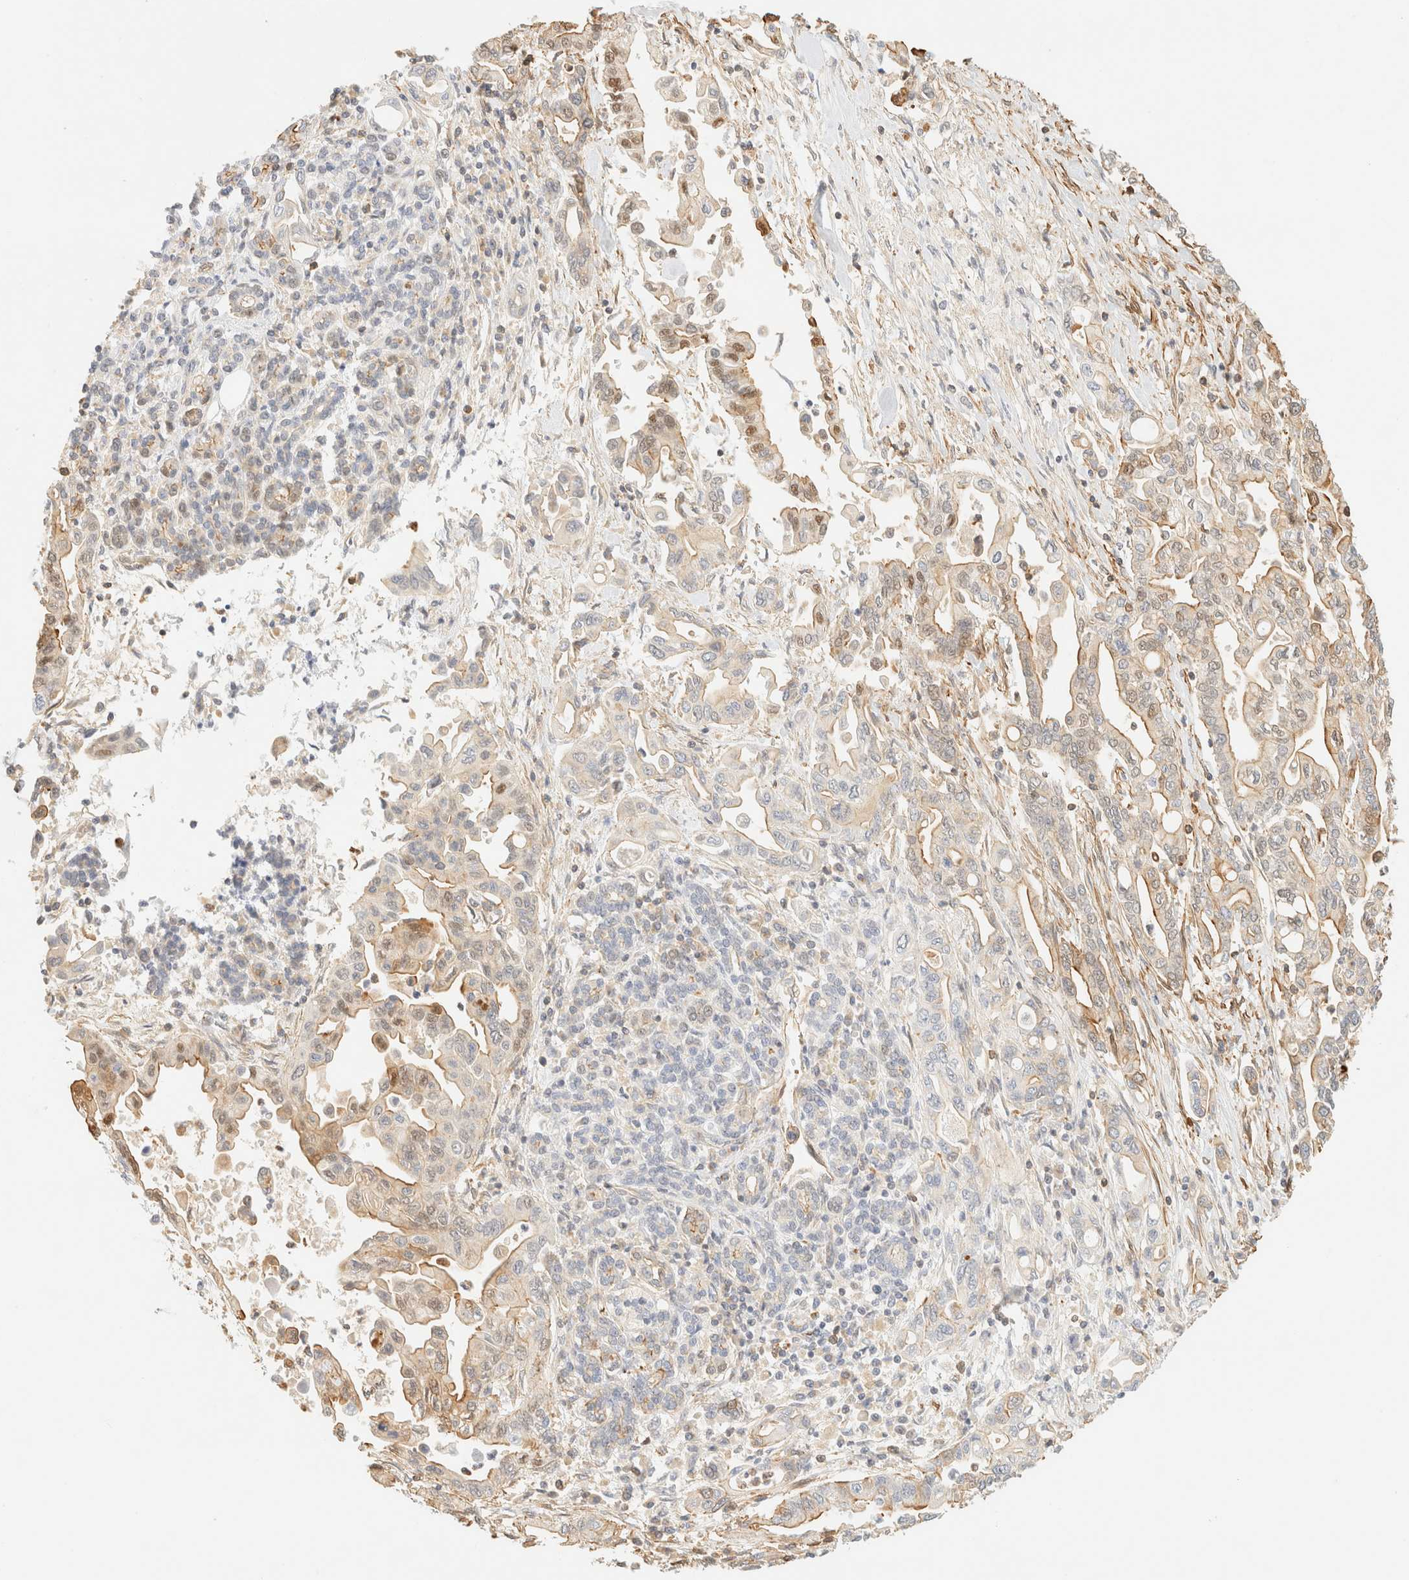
{"staining": {"intensity": "weak", "quantity": "25%-75%", "location": "cytoplasmic/membranous"}, "tissue": "pancreatic cancer", "cell_type": "Tumor cells", "image_type": "cancer", "snomed": [{"axis": "morphology", "description": "Adenocarcinoma, NOS"}, {"axis": "topography", "description": "Pancreas"}], "caption": "High-power microscopy captured an IHC micrograph of adenocarcinoma (pancreatic), revealing weak cytoplasmic/membranous staining in about 25%-75% of tumor cells. The staining was performed using DAB (3,3'-diaminobenzidine), with brown indicating positive protein expression. Nuclei are stained blue with hematoxylin.", "gene": "OTOP2", "patient": {"sex": "female", "age": 57}}